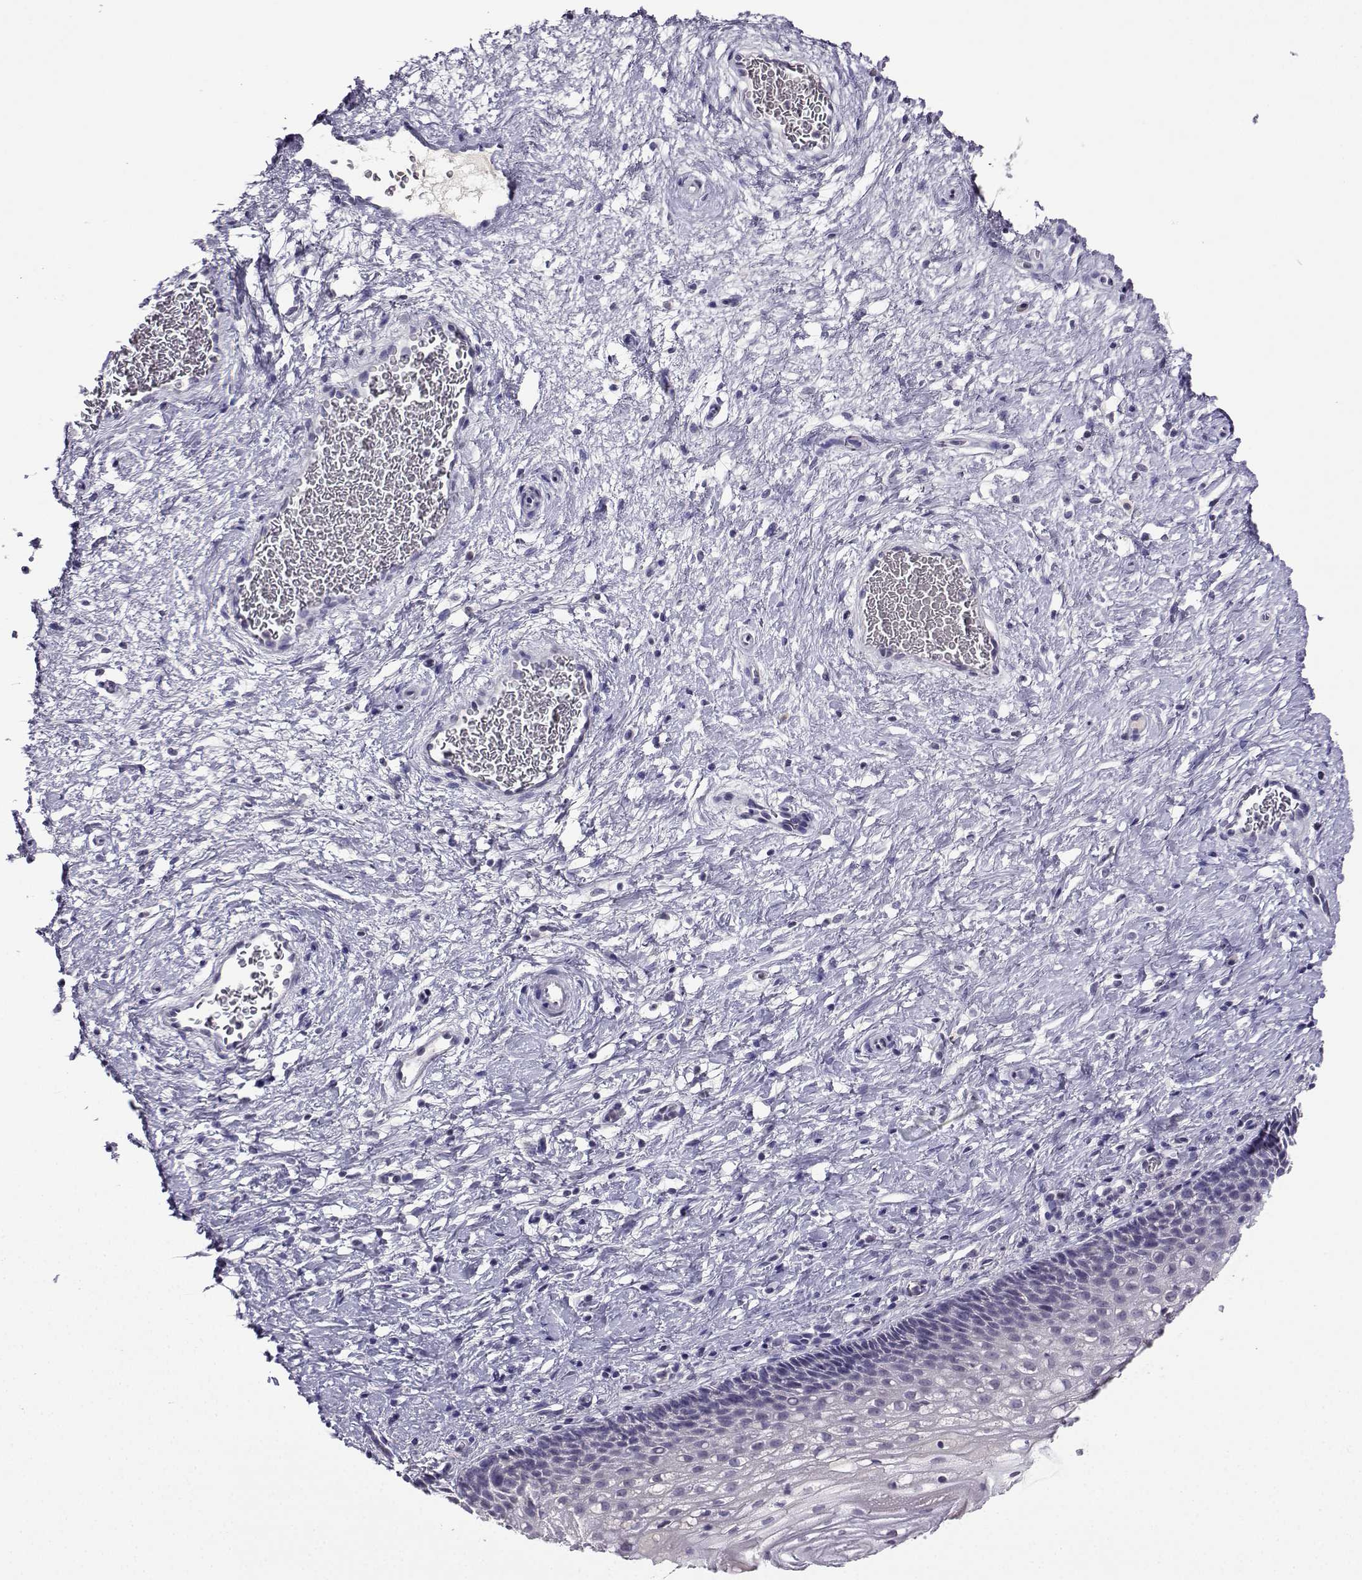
{"staining": {"intensity": "negative", "quantity": "none", "location": "none"}, "tissue": "cervix", "cell_type": "Glandular cells", "image_type": "normal", "snomed": [{"axis": "morphology", "description": "Normal tissue, NOS"}, {"axis": "topography", "description": "Cervix"}], "caption": "This photomicrograph is of benign cervix stained with immunohistochemistry (IHC) to label a protein in brown with the nuclei are counter-stained blue. There is no staining in glandular cells.", "gene": "LRFN2", "patient": {"sex": "female", "age": 34}}